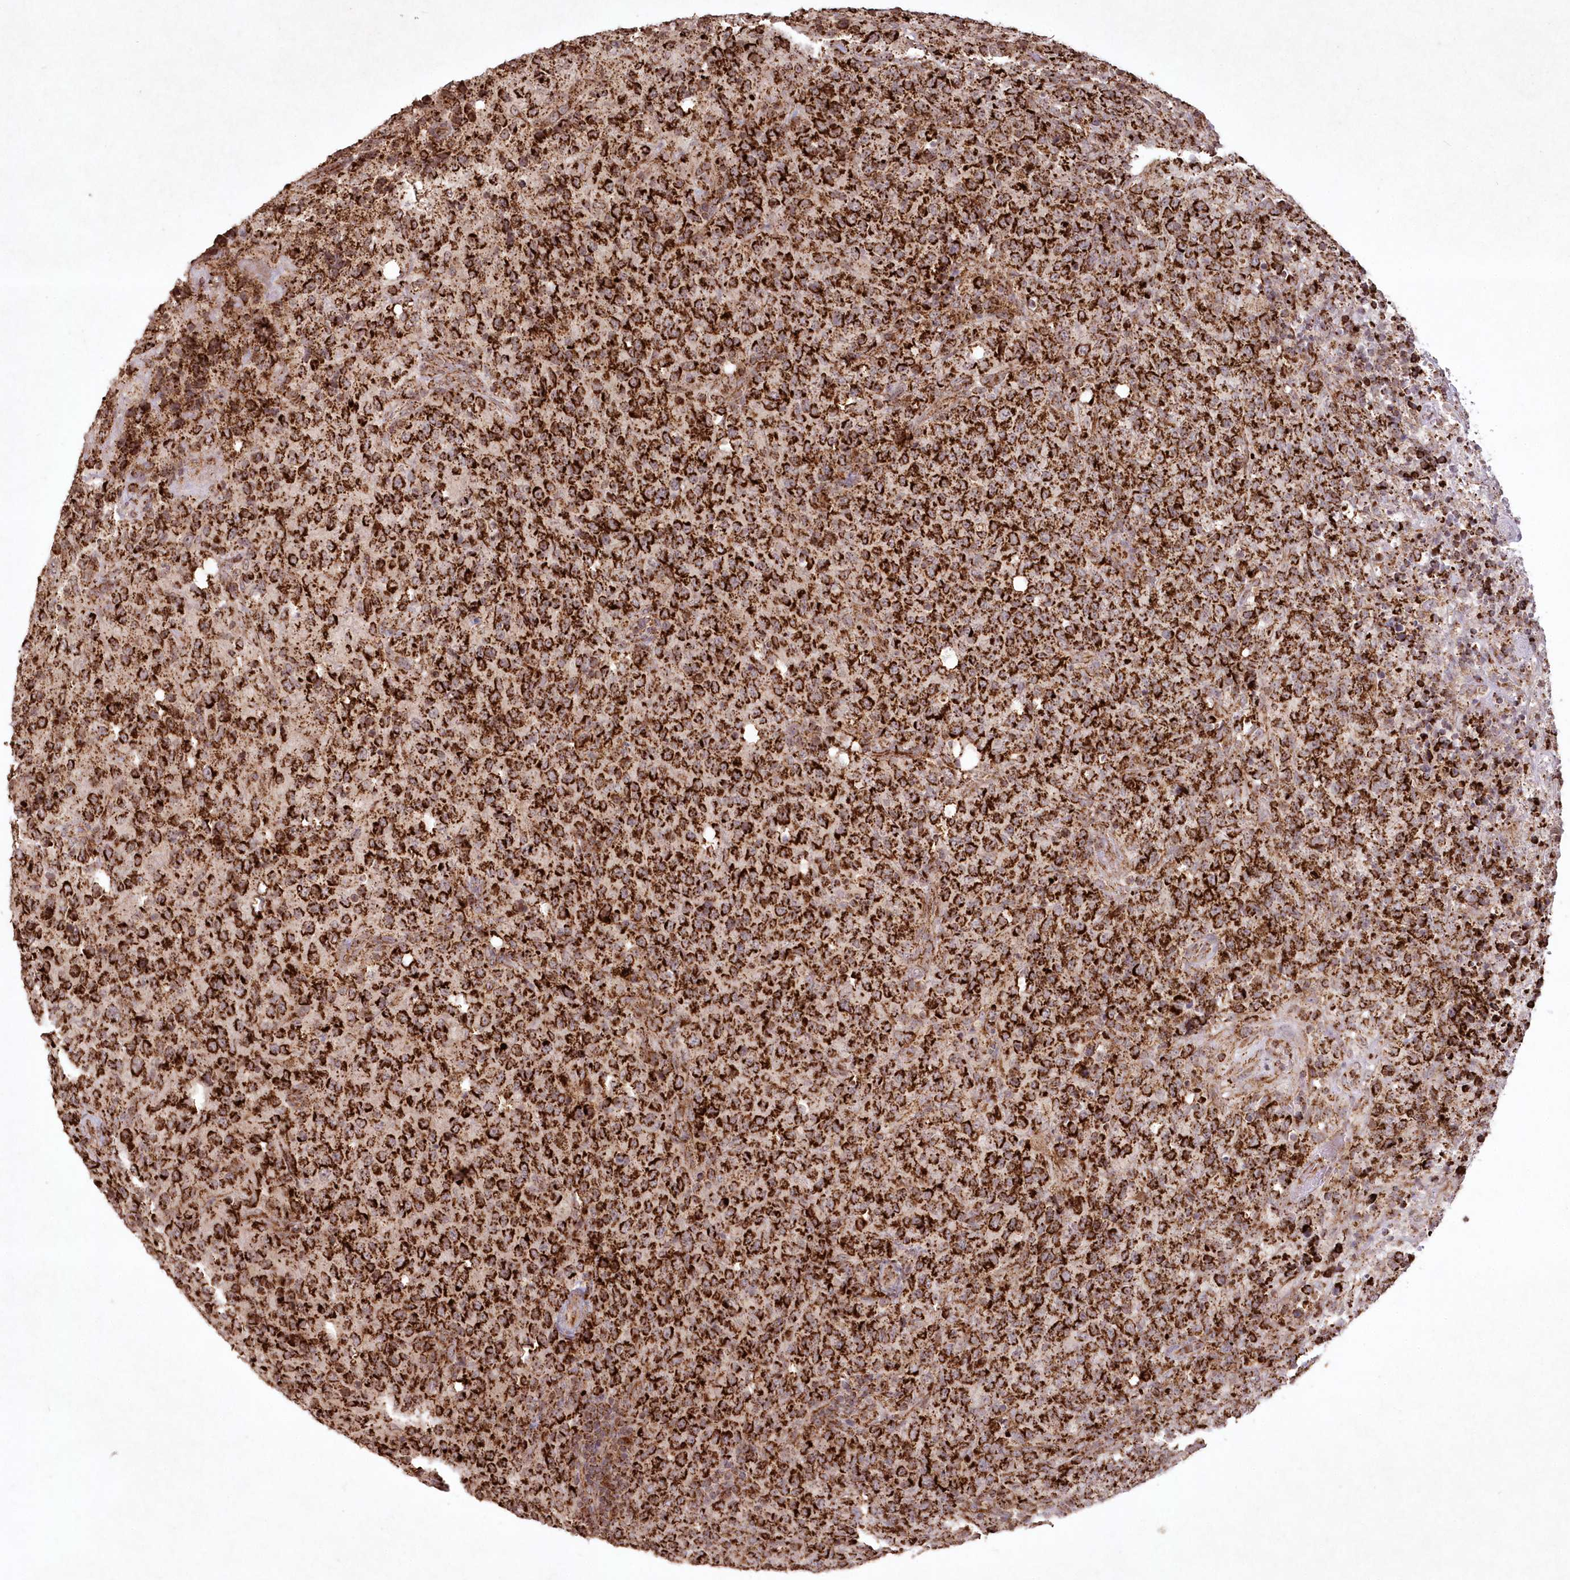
{"staining": {"intensity": "strong", "quantity": ">75%", "location": "cytoplasmic/membranous"}, "tissue": "lymphoma", "cell_type": "Tumor cells", "image_type": "cancer", "snomed": [{"axis": "morphology", "description": "Malignant lymphoma, non-Hodgkin's type, High grade"}, {"axis": "topography", "description": "Tonsil"}], "caption": "High-power microscopy captured an immunohistochemistry (IHC) micrograph of lymphoma, revealing strong cytoplasmic/membranous staining in approximately >75% of tumor cells.", "gene": "LRPPRC", "patient": {"sex": "female", "age": 36}}